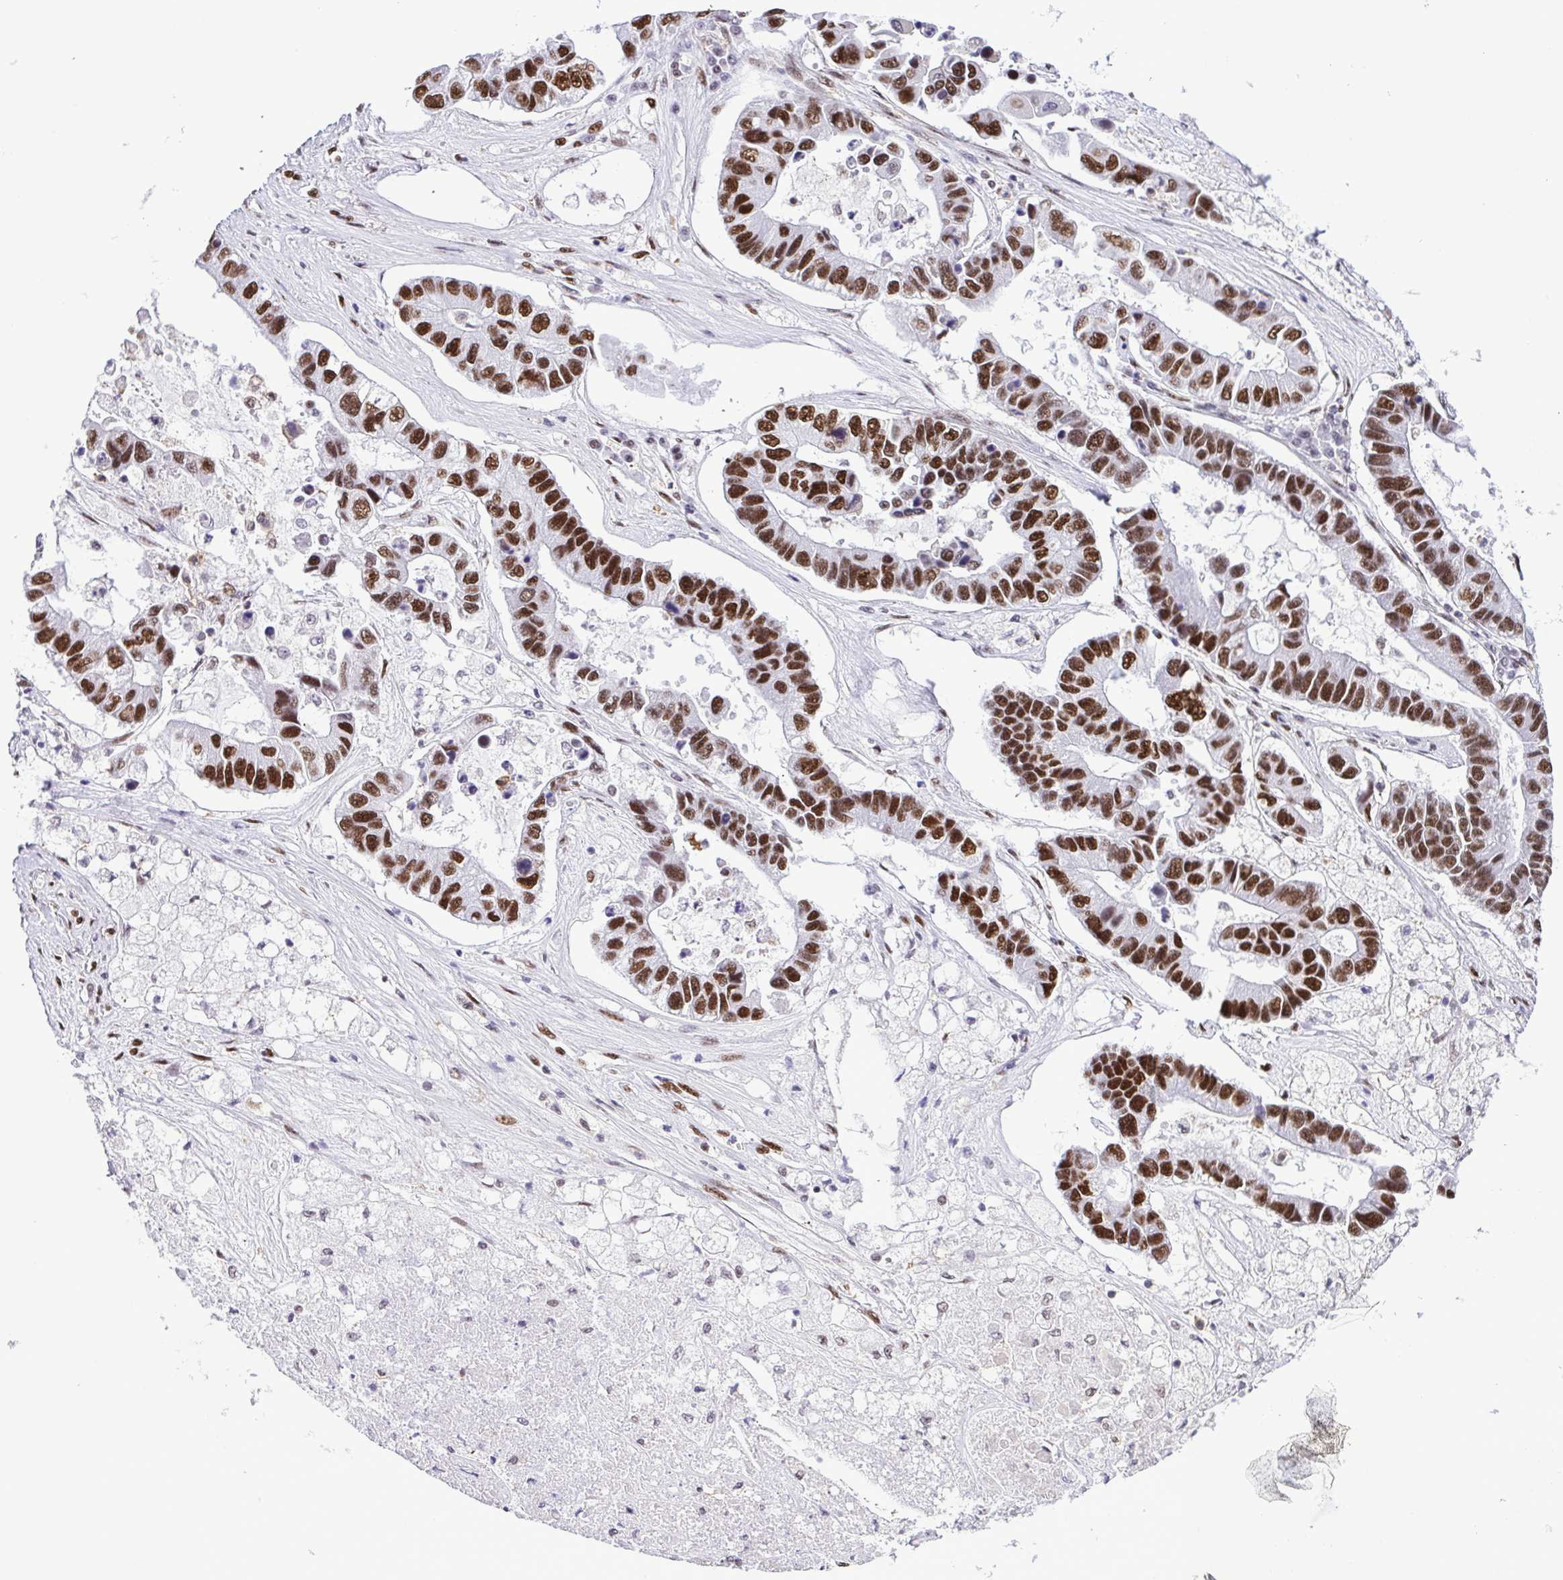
{"staining": {"intensity": "strong", "quantity": ">75%", "location": "nuclear"}, "tissue": "lung cancer", "cell_type": "Tumor cells", "image_type": "cancer", "snomed": [{"axis": "morphology", "description": "Adenocarcinoma, NOS"}, {"axis": "topography", "description": "Bronchus"}, {"axis": "topography", "description": "Lung"}], "caption": "IHC image of neoplastic tissue: human lung cancer (adenocarcinoma) stained using immunohistochemistry (IHC) displays high levels of strong protein expression localized specifically in the nuclear of tumor cells, appearing as a nuclear brown color.", "gene": "TRIM28", "patient": {"sex": "female", "age": 51}}